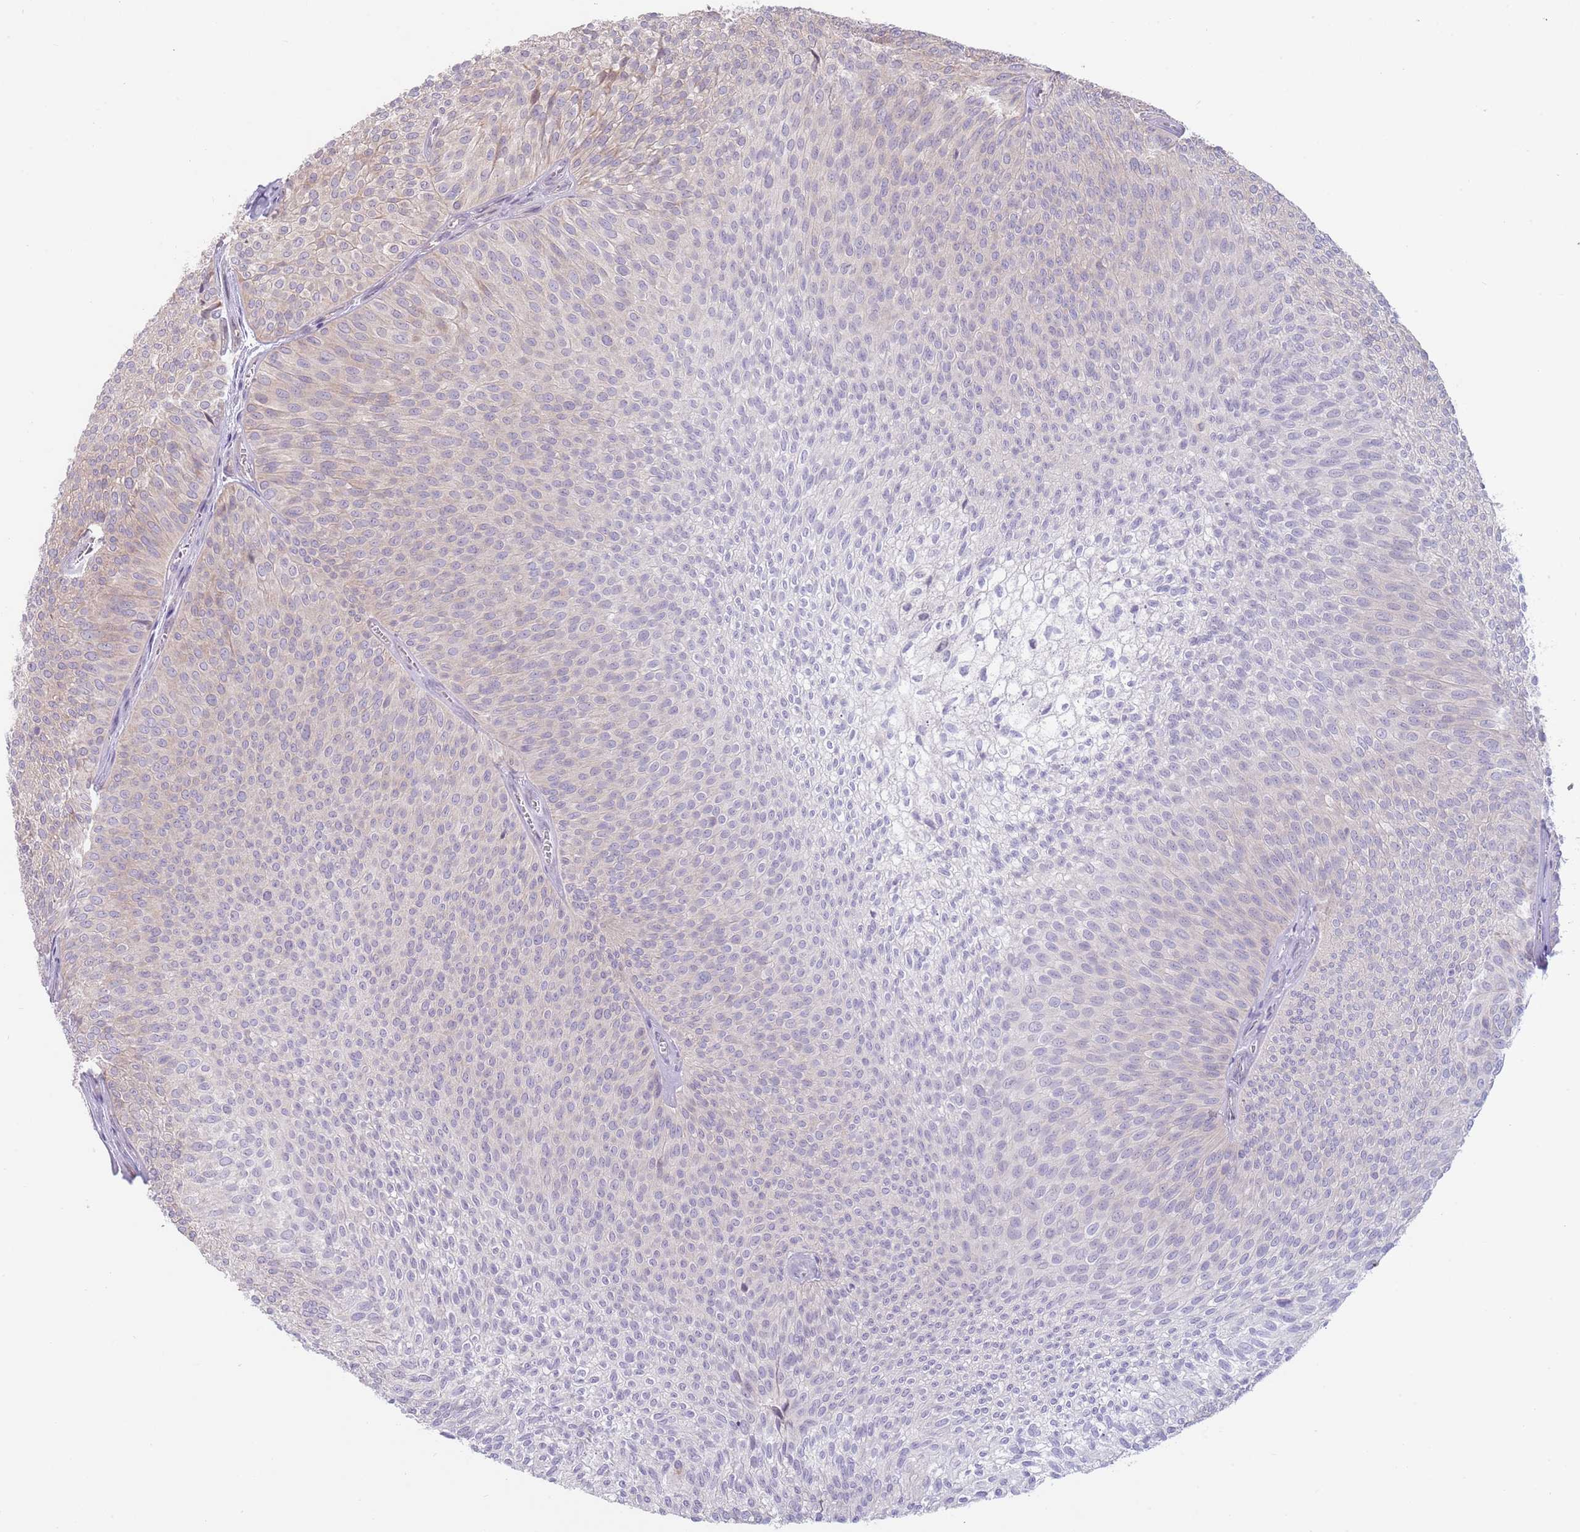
{"staining": {"intensity": "negative", "quantity": "none", "location": "none"}, "tissue": "urothelial cancer", "cell_type": "Tumor cells", "image_type": "cancer", "snomed": [{"axis": "morphology", "description": "Urothelial carcinoma, Low grade"}, {"axis": "topography", "description": "Urinary bladder"}], "caption": "This is an immunohistochemistry (IHC) micrograph of low-grade urothelial carcinoma. There is no expression in tumor cells.", "gene": "LDHD", "patient": {"sex": "male", "age": 91}}